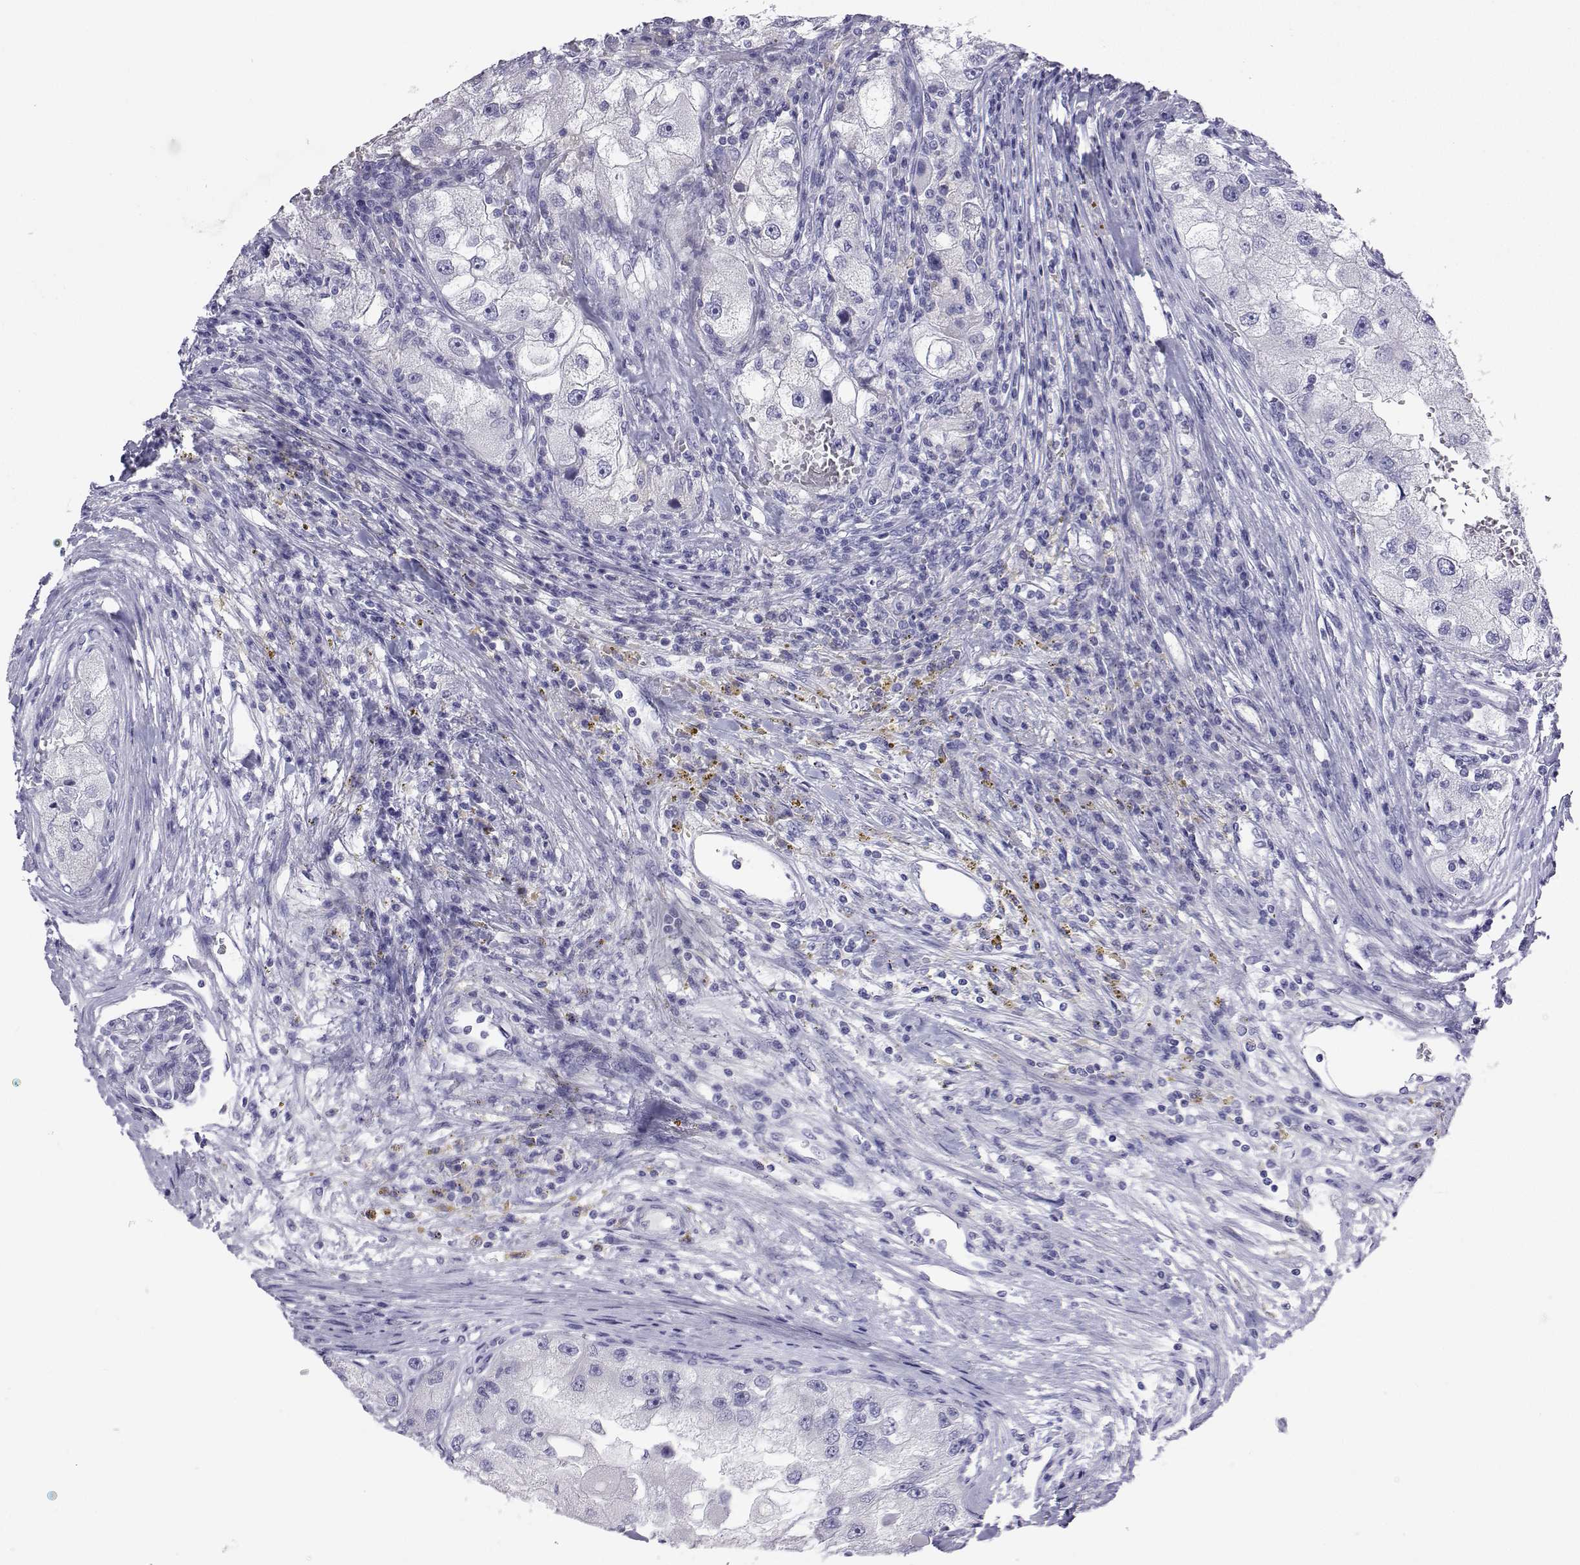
{"staining": {"intensity": "negative", "quantity": "none", "location": "none"}, "tissue": "renal cancer", "cell_type": "Tumor cells", "image_type": "cancer", "snomed": [{"axis": "morphology", "description": "Adenocarcinoma, NOS"}, {"axis": "topography", "description": "Kidney"}], "caption": "Tumor cells are negative for protein expression in human adenocarcinoma (renal).", "gene": "PLIN4", "patient": {"sex": "male", "age": 63}}